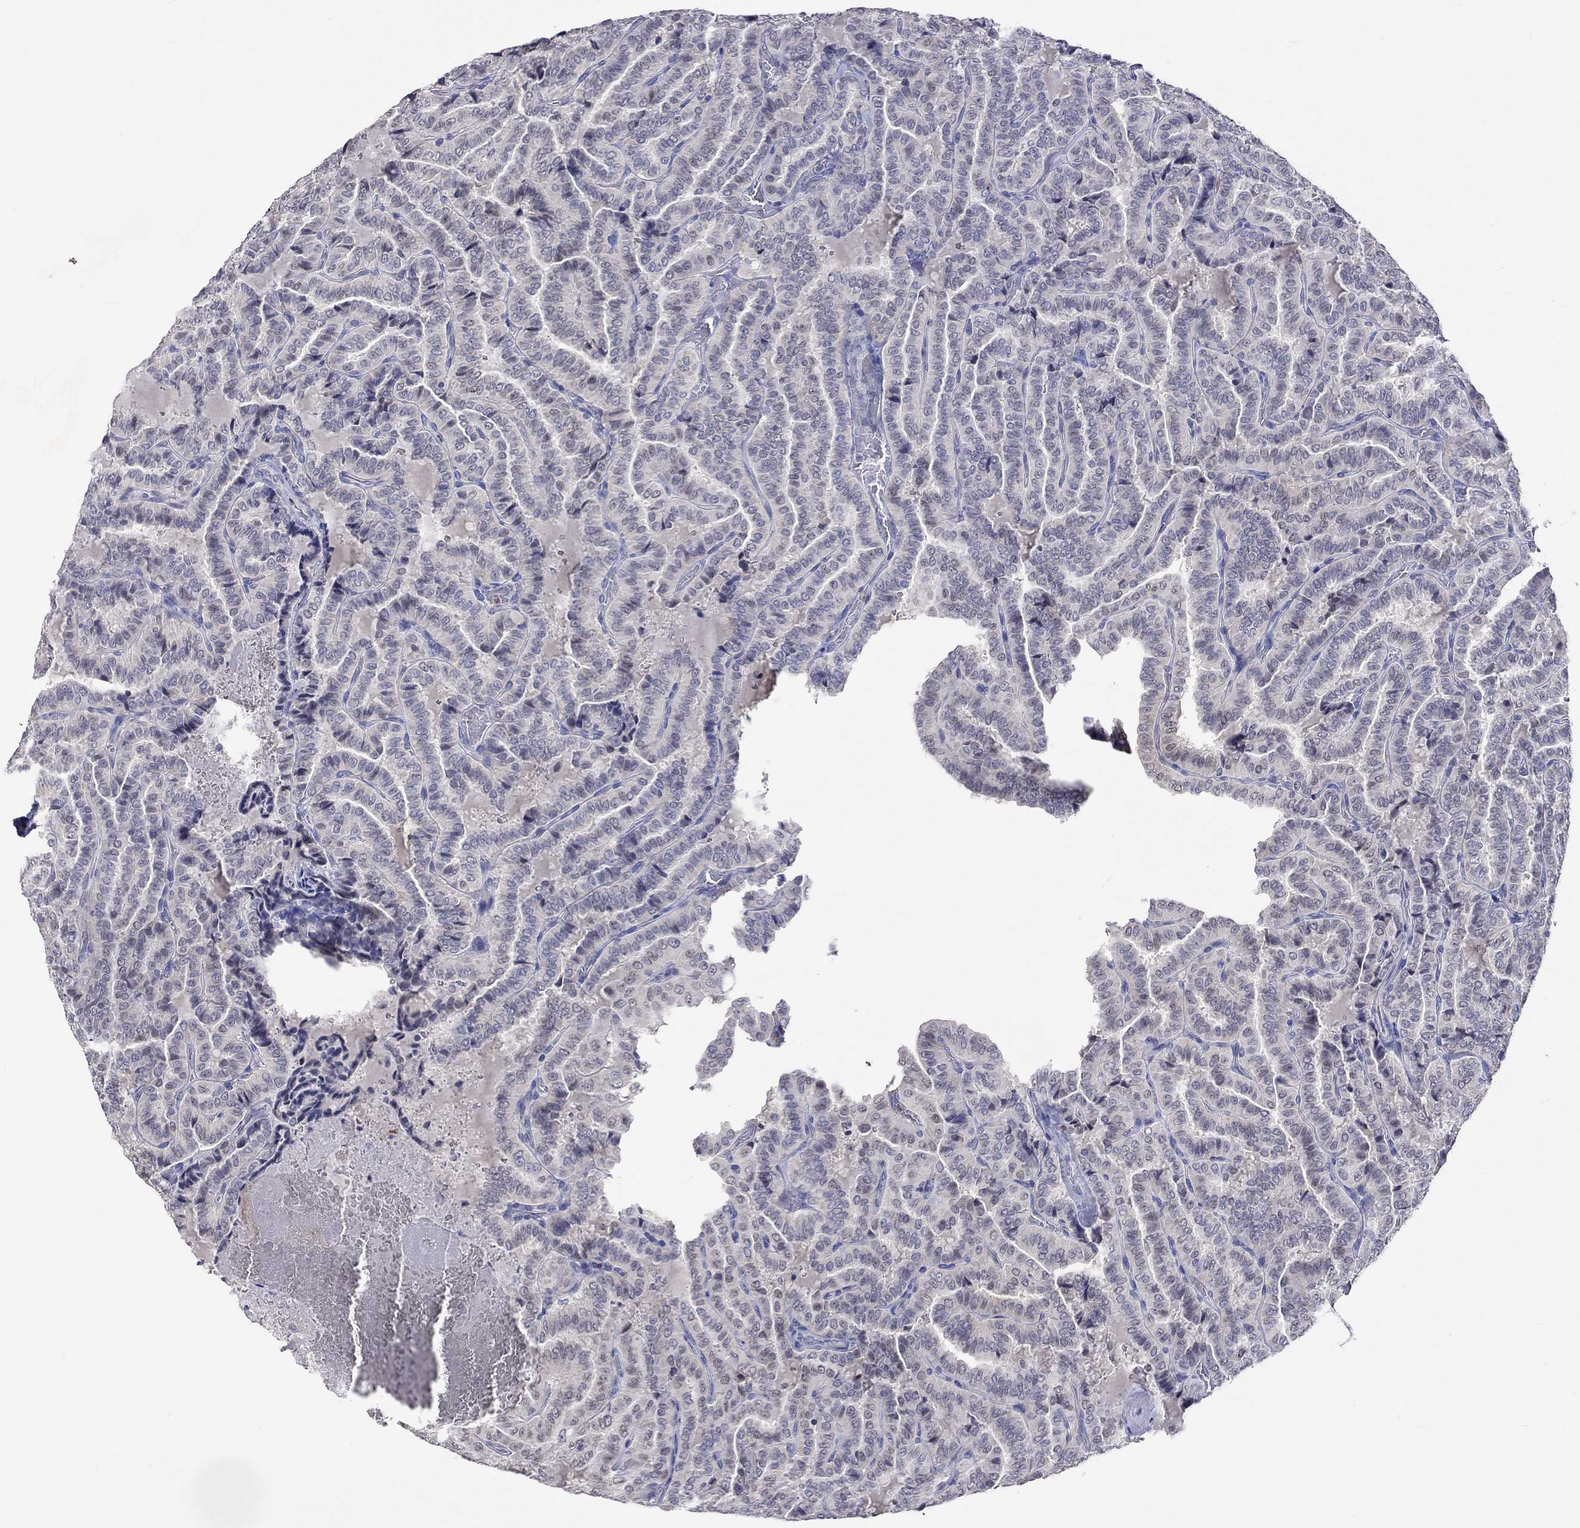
{"staining": {"intensity": "negative", "quantity": "none", "location": "none"}, "tissue": "thyroid cancer", "cell_type": "Tumor cells", "image_type": "cancer", "snomed": [{"axis": "morphology", "description": "Papillary adenocarcinoma, NOS"}, {"axis": "topography", "description": "Thyroid gland"}], "caption": "An image of human thyroid cancer (papillary adenocarcinoma) is negative for staining in tumor cells.", "gene": "LRFN4", "patient": {"sex": "female", "age": 39}}